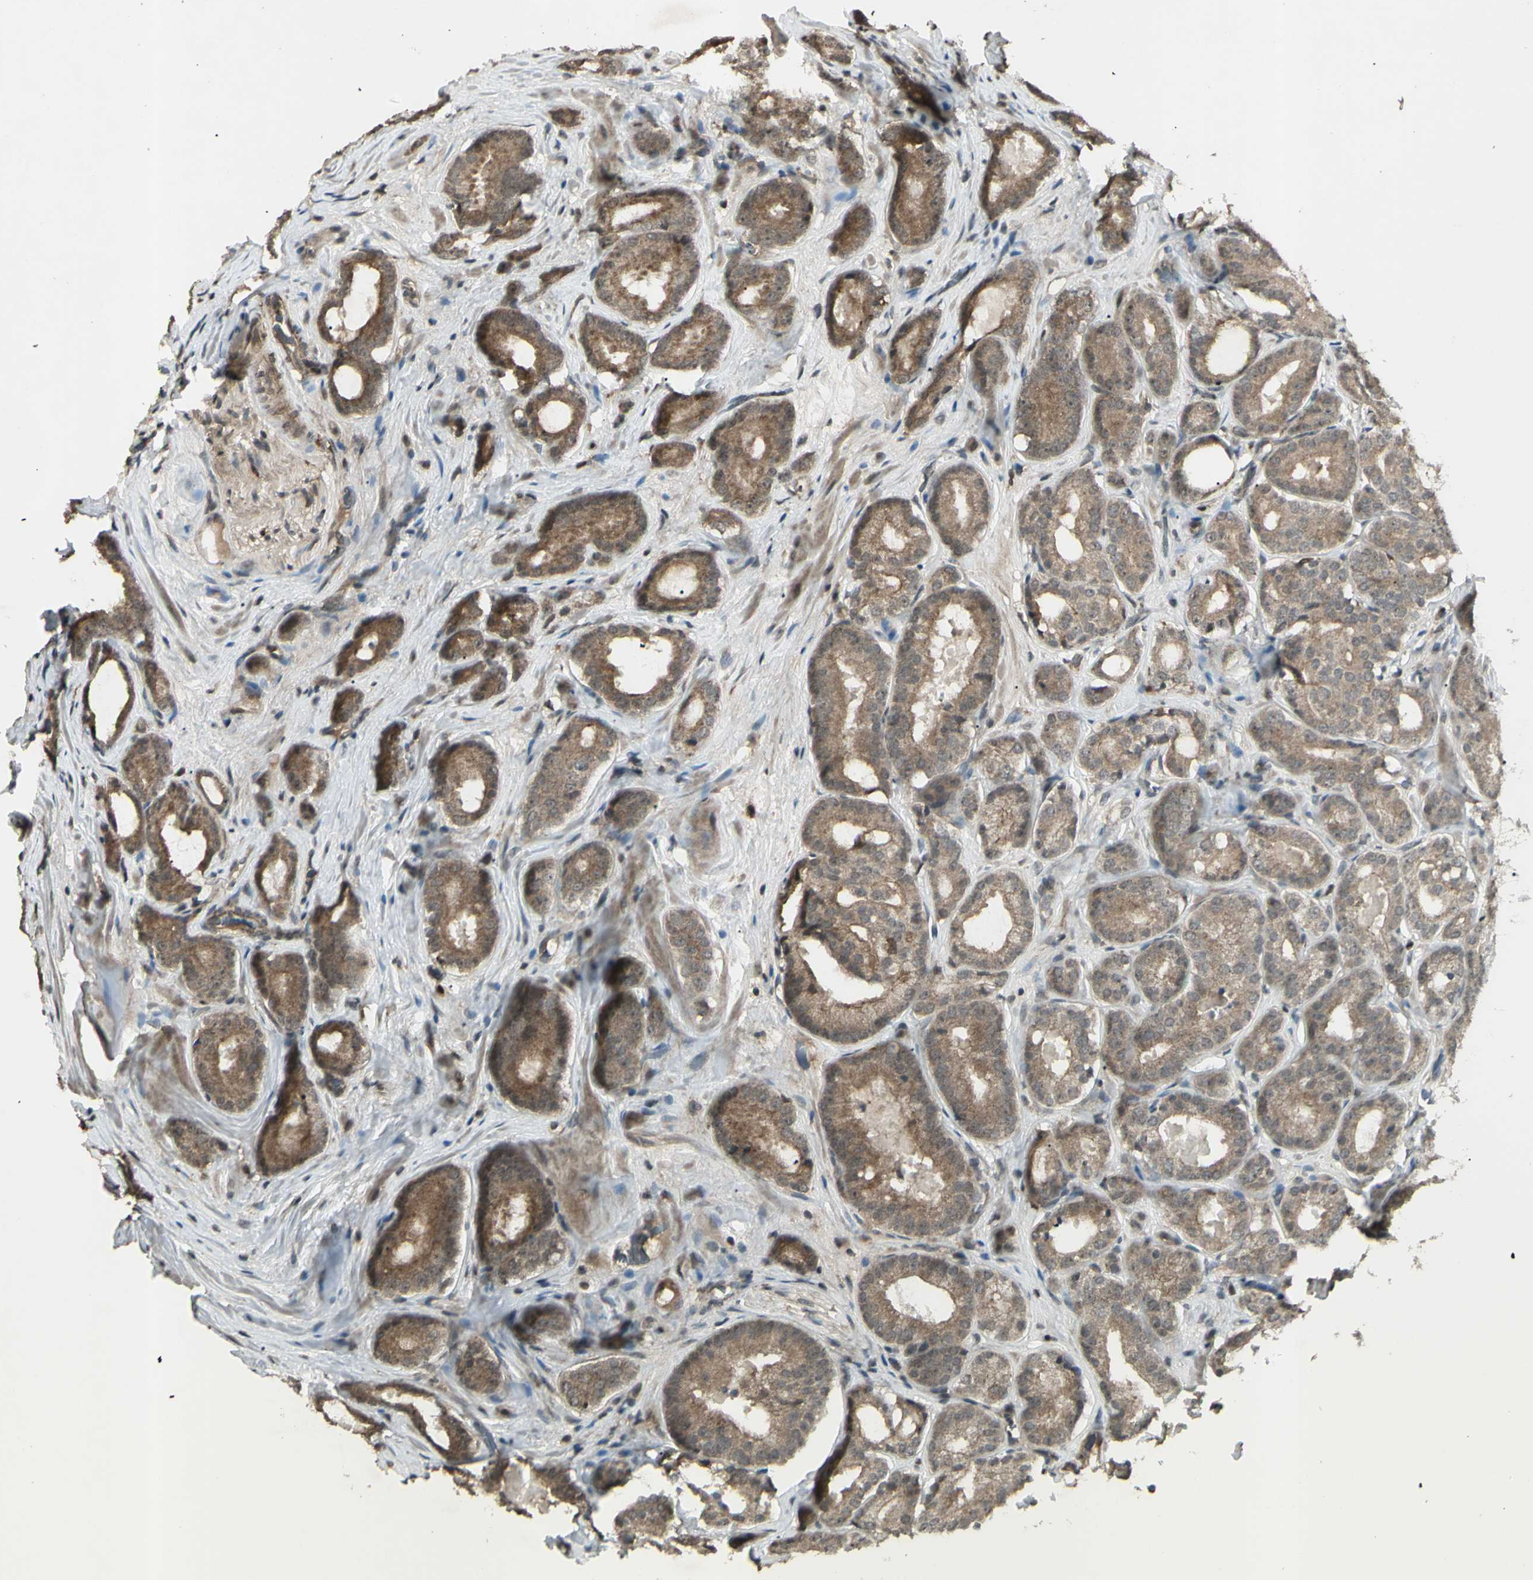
{"staining": {"intensity": "moderate", "quantity": ">75%", "location": "cytoplasmic/membranous"}, "tissue": "prostate cancer", "cell_type": "Tumor cells", "image_type": "cancer", "snomed": [{"axis": "morphology", "description": "Adenocarcinoma, High grade"}, {"axis": "topography", "description": "Prostate"}], "caption": "Protein staining of prostate cancer tissue reveals moderate cytoplasmic/membranous staining in approximately >75% of tumor cells.", "gene": "BLNK", "patient": {"sex": "male", "age": 64}}